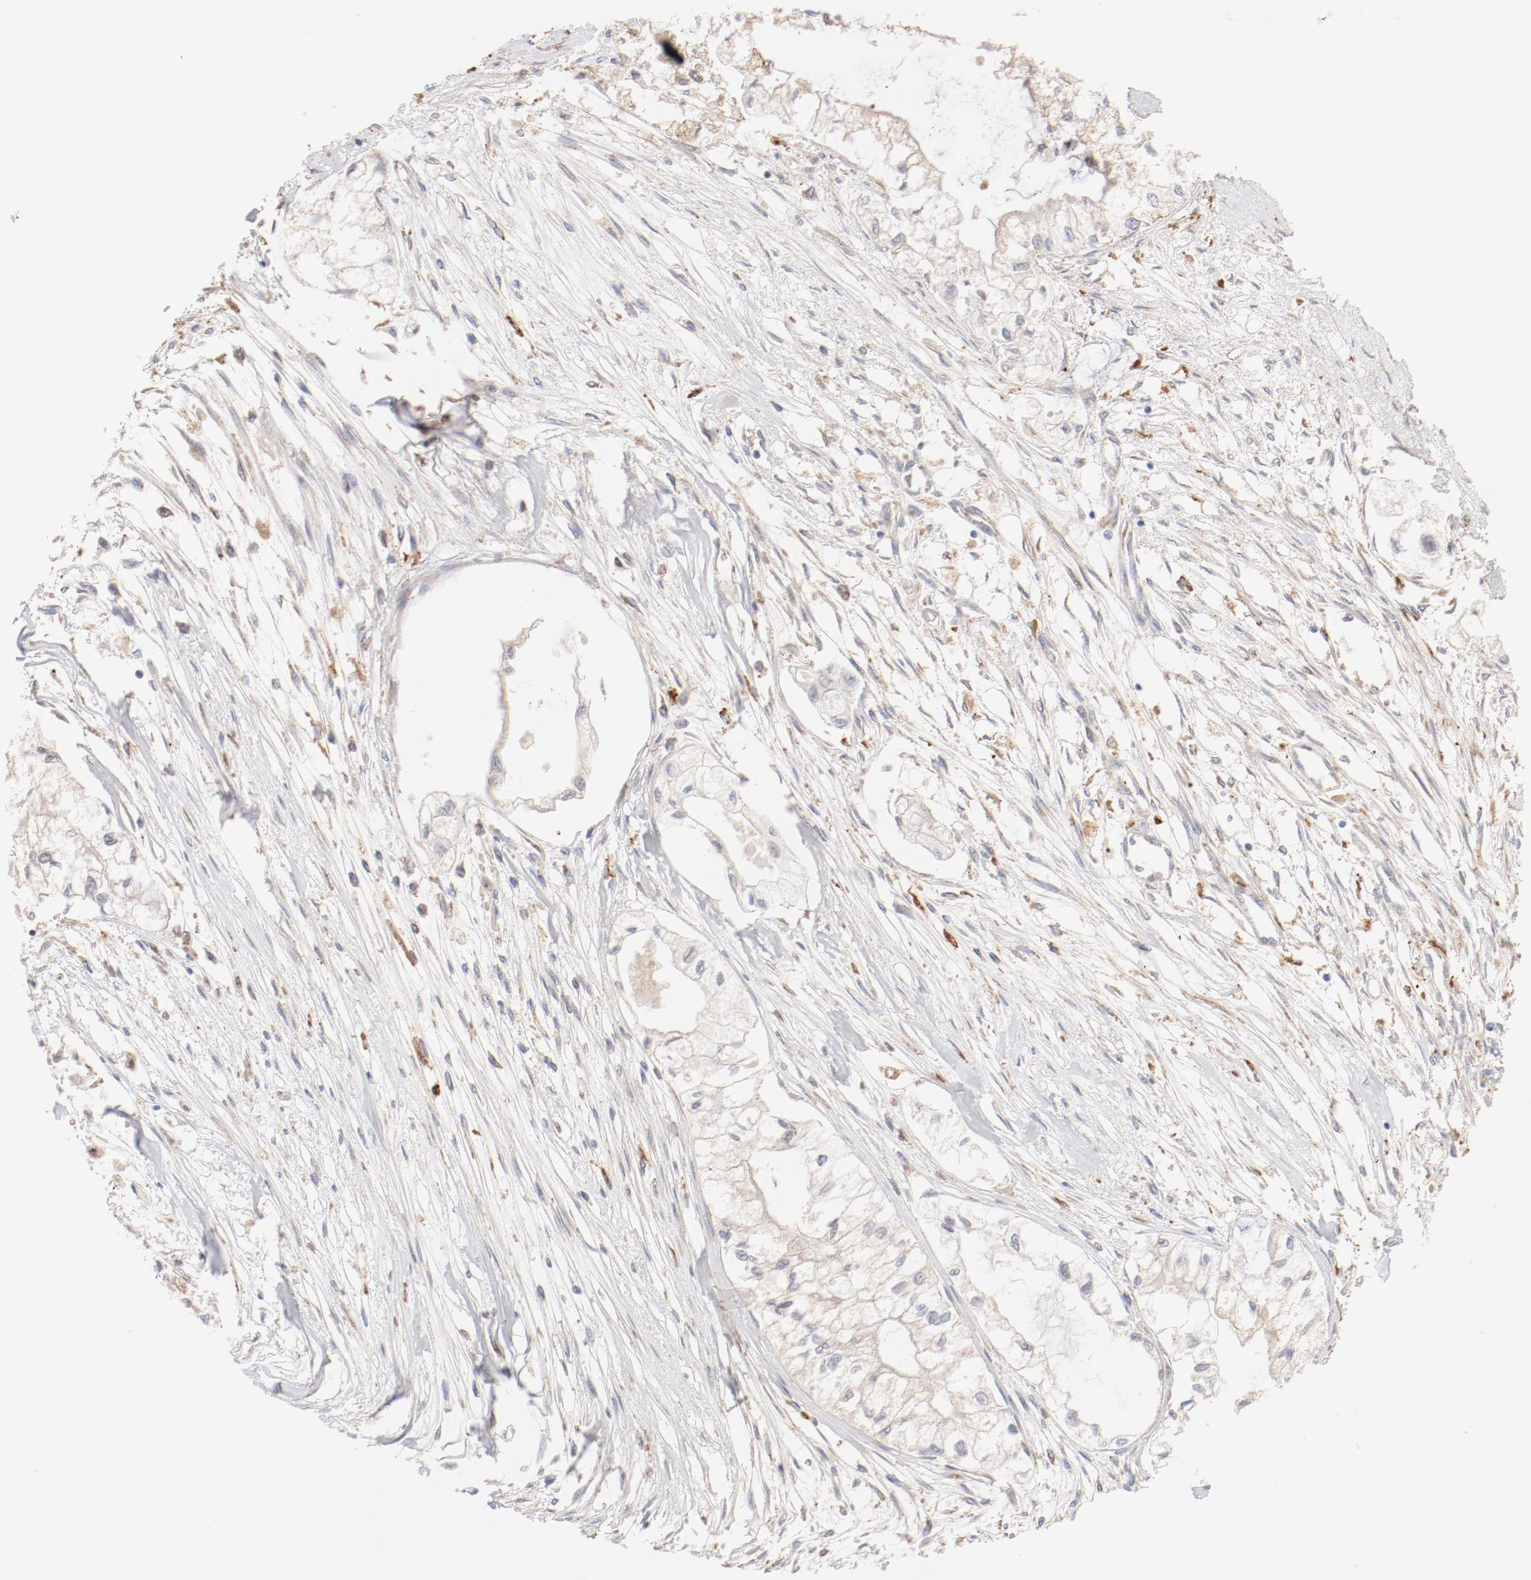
{"staining": {"intensity": "weak", "quantity": ">75%", "location": "cytoplasmic/membranous"}, "tissue": "pancreatic cancer", "cell_type": "Tumor cells", "image_type": "cancer", "snomed": [{"axis": "morphology", "description": "Adenocarcinoma, NOS"}, {"axis": "topography", "description": "Pancreas"}], "caption": "There is low levels of weak cytoplasmic/membranous positivity in tumor cells of pancreatic cancer, as demonstrated by immunohistochemical staining (brown color).", "gene": "CTSH", "patient": {"sex": "male", "age": 79}}